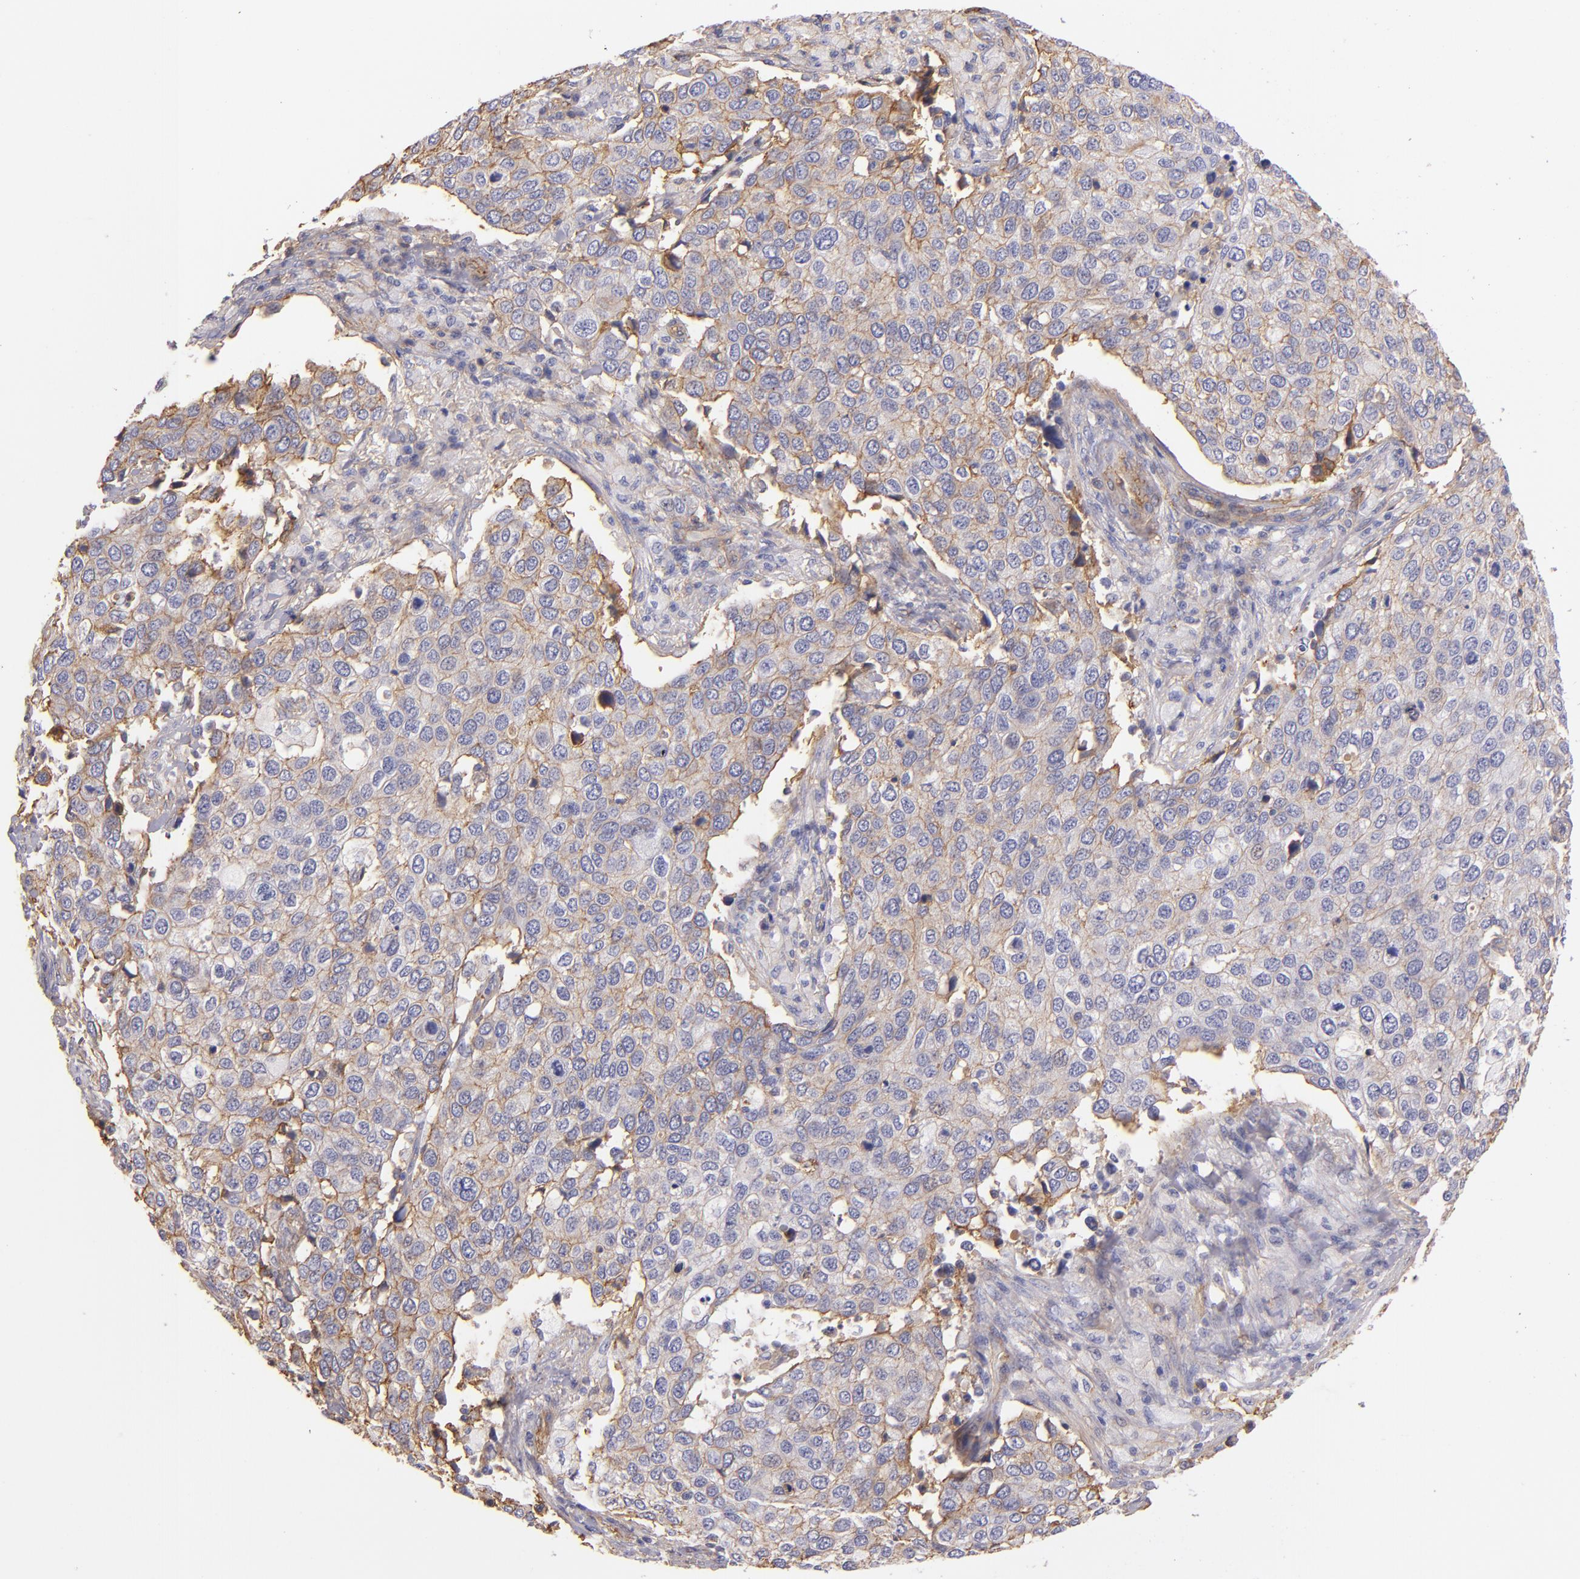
{"staining": {"intensity": "moderate", "quantity": "25%-75%", "location": "cytoplasmic/membranous"}, "tissue": "cervical cancer", "cell_type": "Tumor cells", "image_type": "cancer", "snomed": [{"axis": "morphology", "description": "Squamous cell carcinoma, NOS"}, {"axis": "topography", "description": "Cervix"}], "caption": "A medium amount of moderate cytoplasmic/membranous staining is present in approximately 25%-75% of tumor cells in squamous cell carcinoma (cervical) tissue.", "gene": "CD151", "patient": {"sex": "female", "age": 54}}